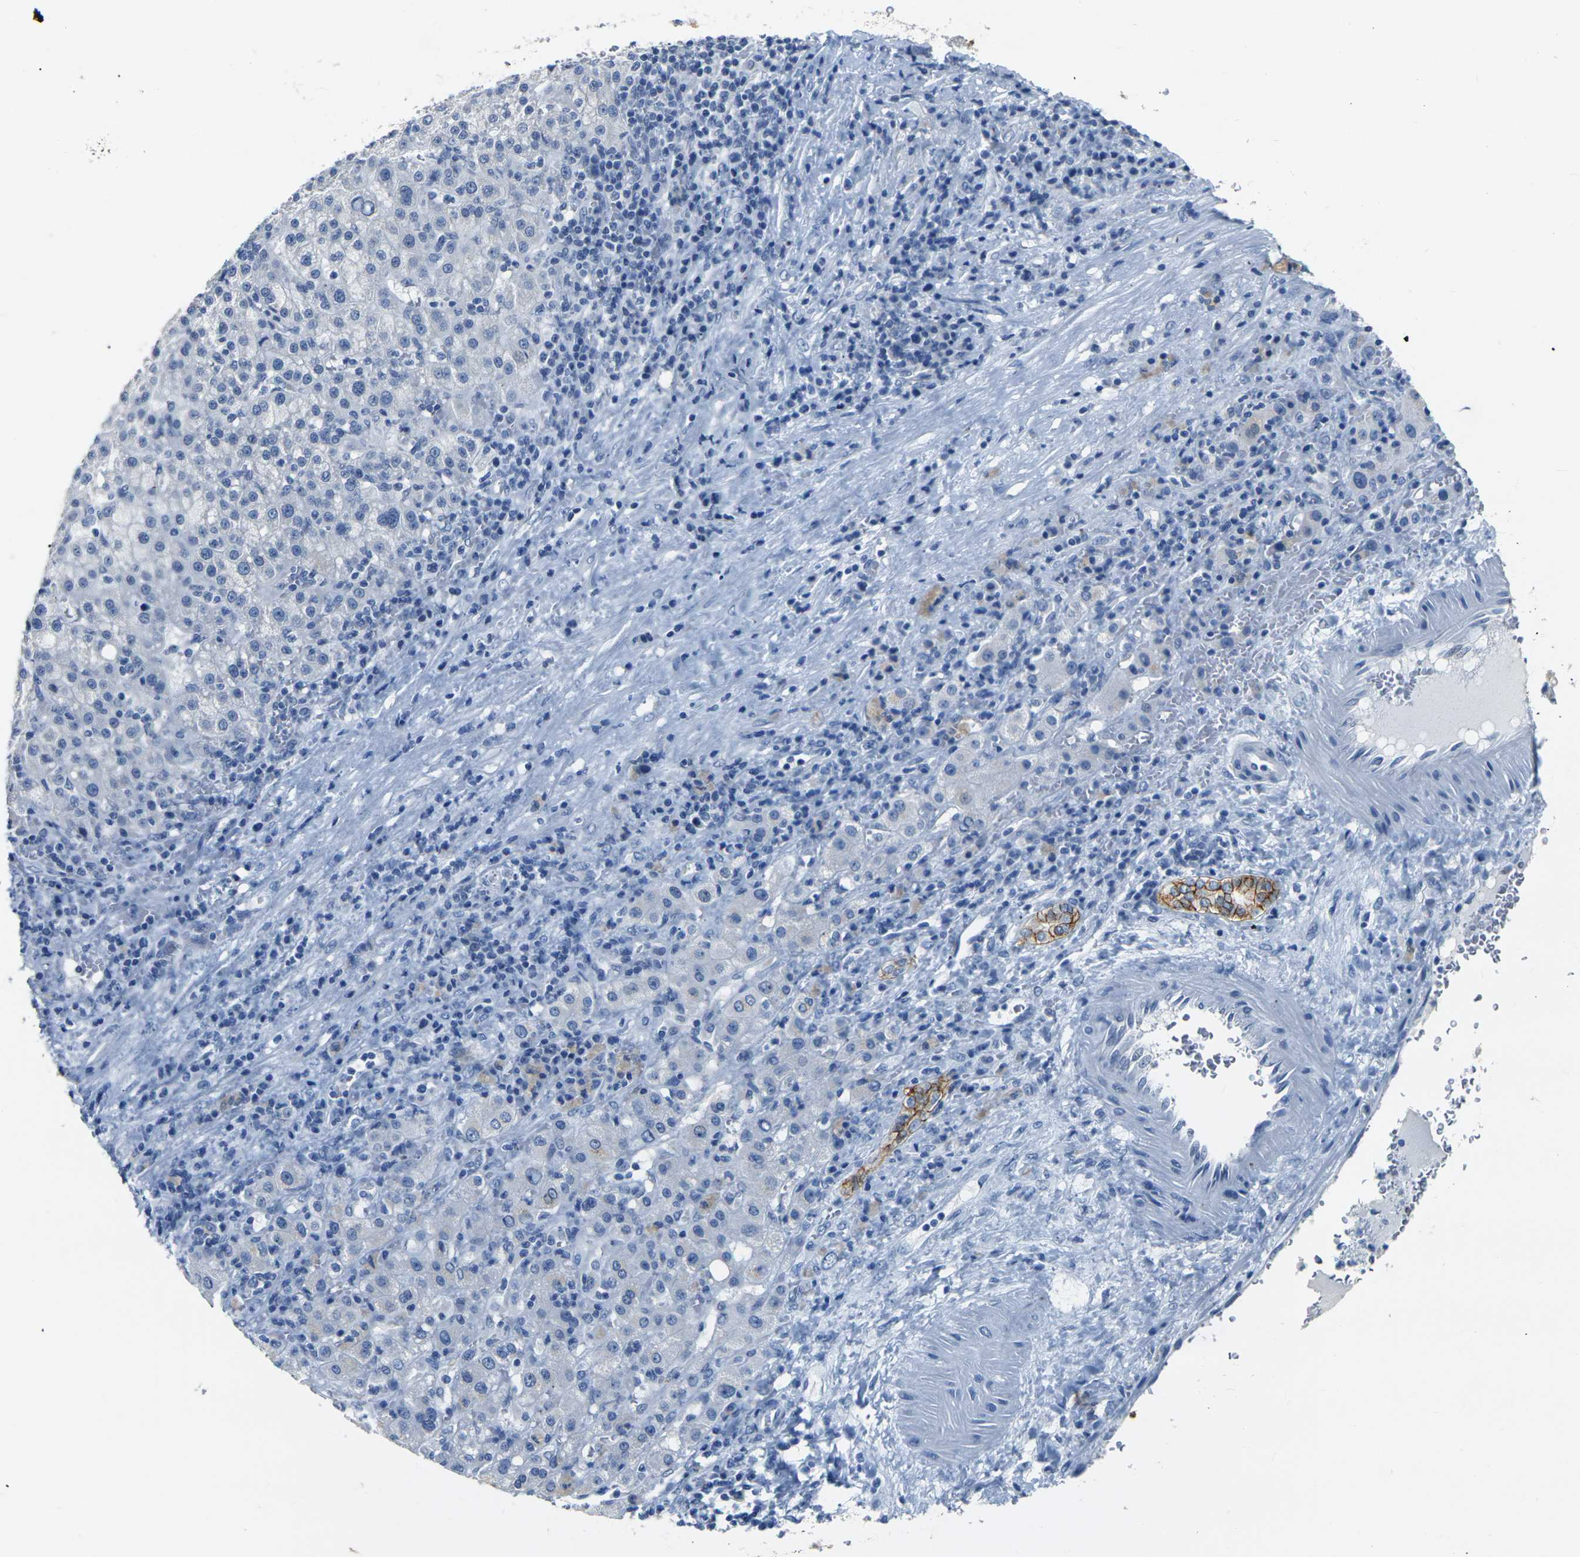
{"staining": {"intensity": "negative", "quantity": "none", "location": "none"}, "tissue": "liver cancer", "cell_type": "Tumor cells", "image_type": "cancer", "snomed": [{"axis": "morphology", "description": "Carcinoma, Hepatocellular, NOS"}, {"axis": "topography", "description": "Liver"}], "caption": "Tumor cells are negative for protein expression in human liver hepatocellular carcinoma.", "gene": "CLDN7", "patient": {"sex": "female", "age": 58}}